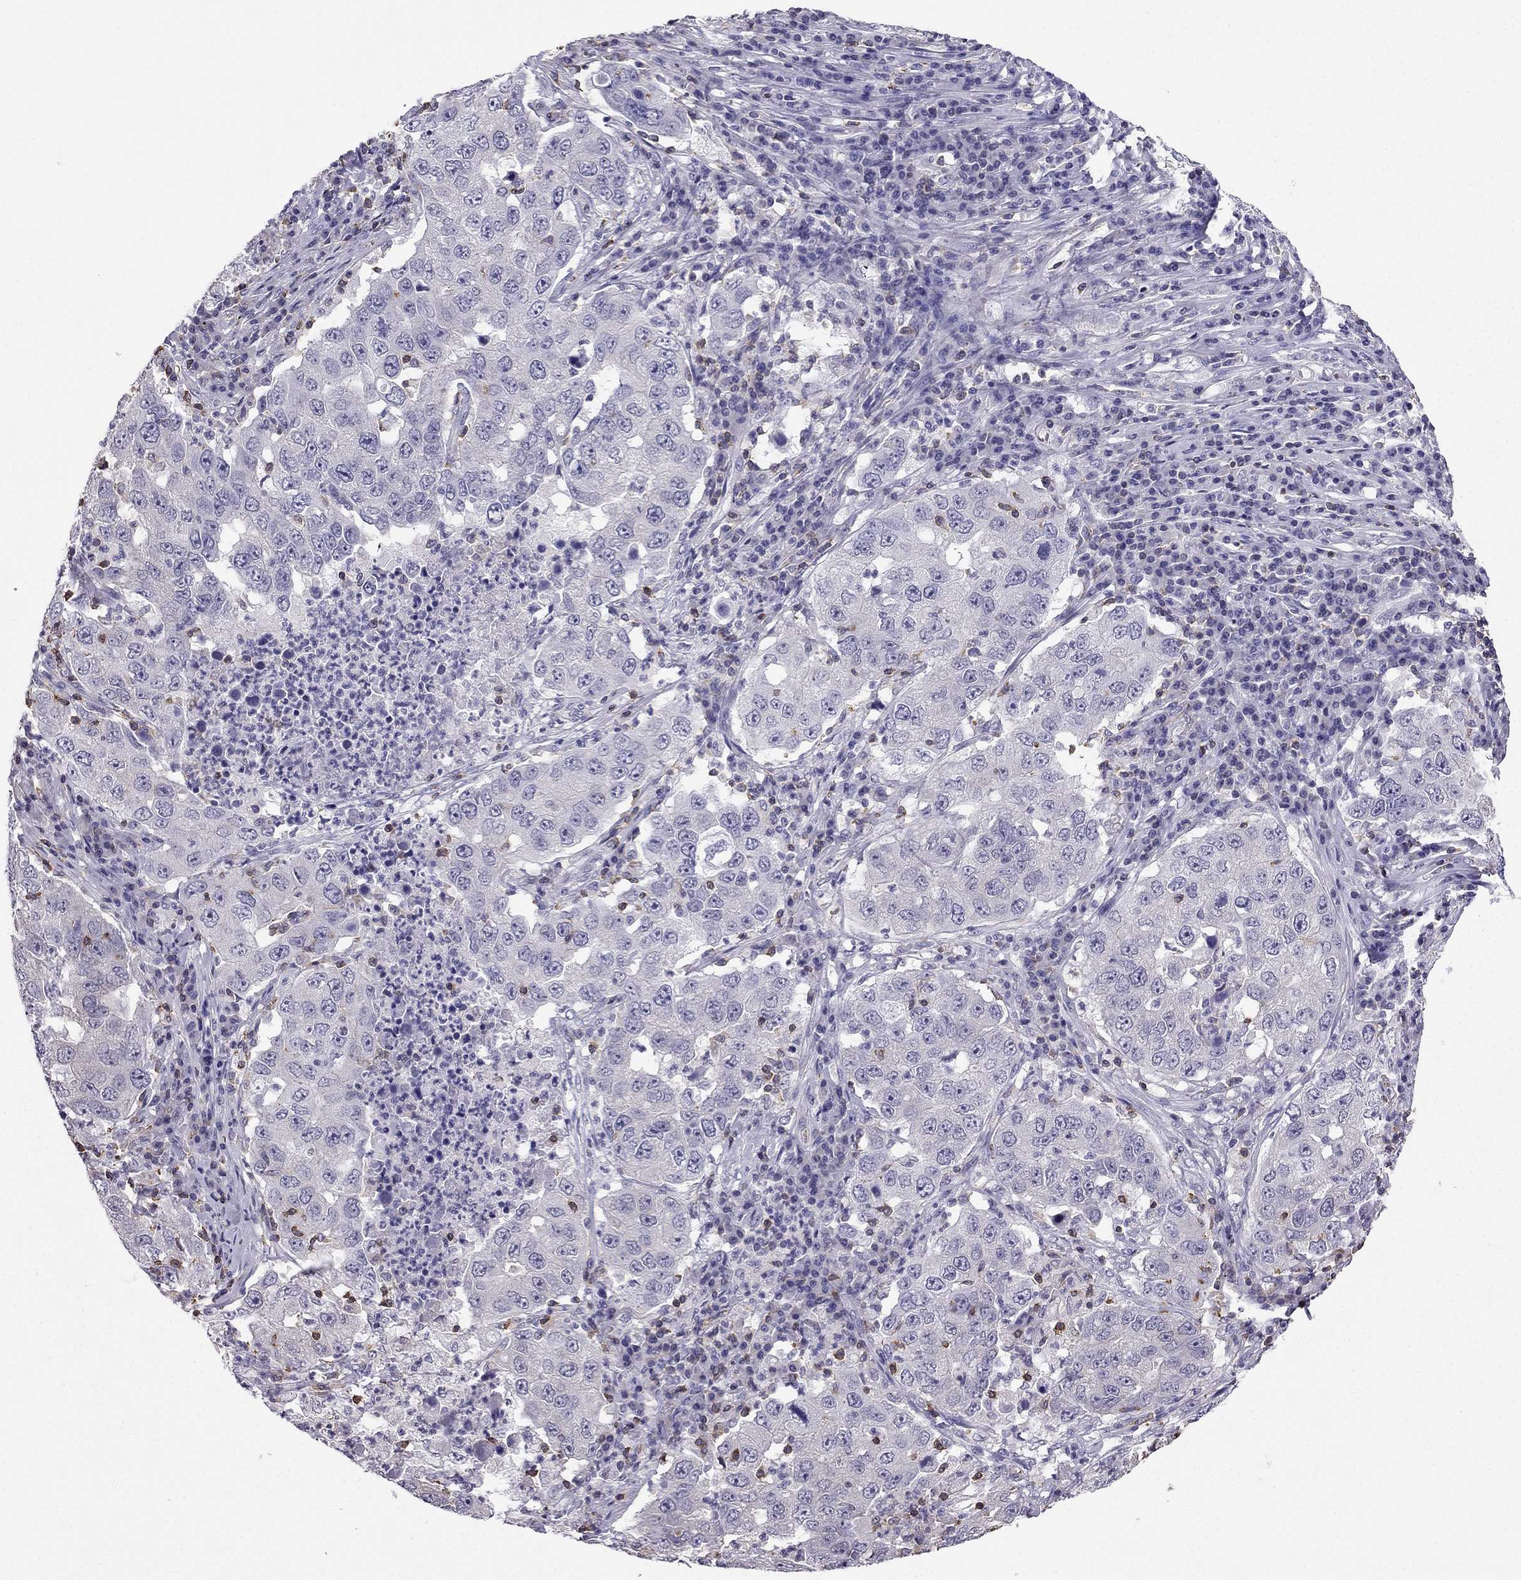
{"staining": {"intensity": "negative", "quantity": "none", "location": "none"}, "tissue": "lung cancer", "cell_type": "Tumor cells", "image_type": "cancer", "snomed": [{"axis": "morphology", "description": "Adenocarcinoma, NOS"}, {"axis": "topography", "description": "Lung"}], "caption": "IHC image of lung adenocarcinoma stained for a protein (brown), which displays no staining in tumor cells. (DAB (3,3'-diaminobenzidine) immunohistochemistry (IHC) visualized using brightfield microscopy, high magnification).", "gene": "CCK", "patient": {"sex": "male", "age": 73}}